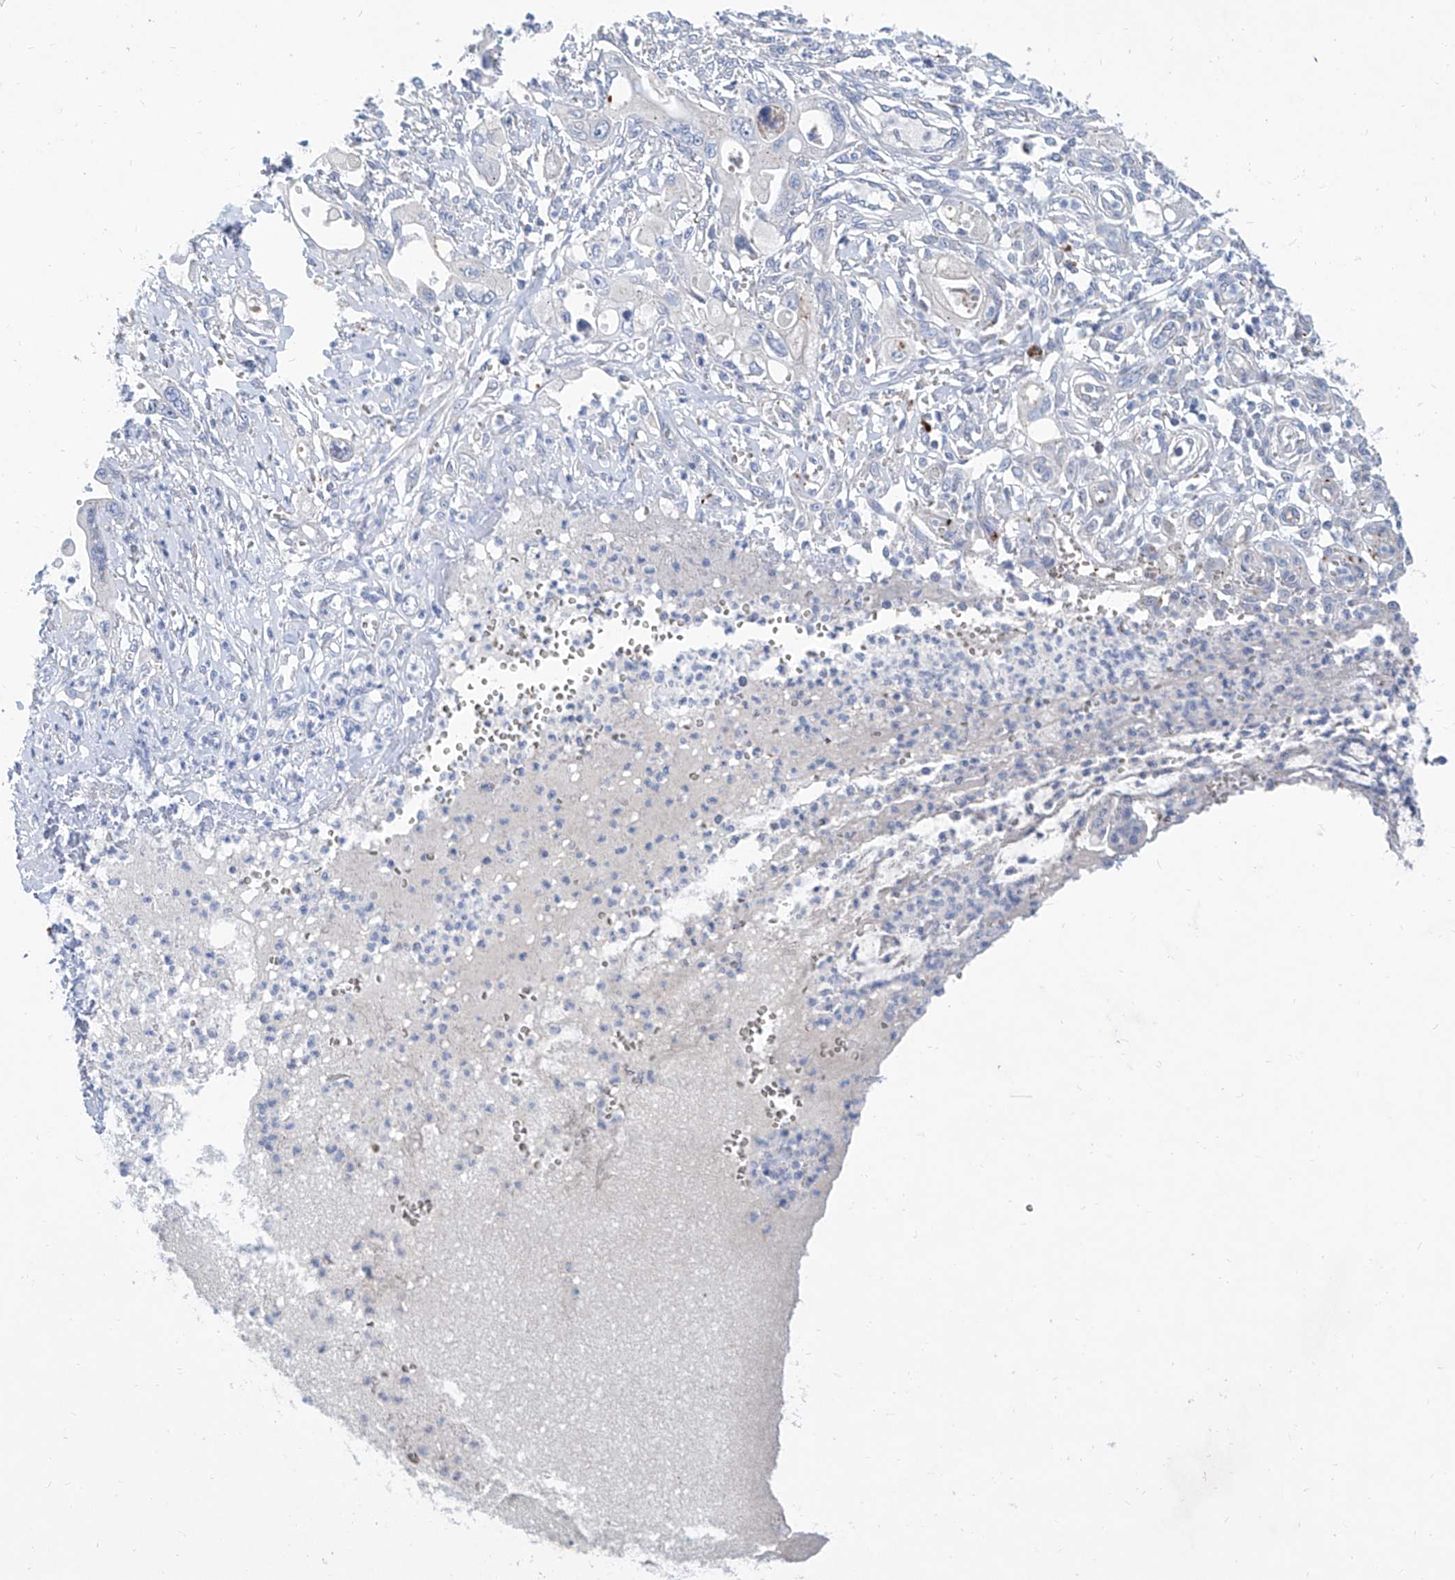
{"staining": {"intensity": "negative", "quantity": "none", "location": "none"}, "tissue": "pancreatic cancer", "cell_type": "Tumor cells", "image_type": "cancer", "snomed": [{"axis": "morphology", "description": "Adenocarcinoma, NOS"}, {"axis": "topography", "description": "Pancreas"}], "caption": "High magnification brightfield microscopy of pancreatic adenocarcinoma stained with DAB (3,3'-diaminobenzidine) (brown) and counterstained with hematoxylin (blue): tumor cells show no significant positivity.", "gene": "FPR2", "patient": {"sex": "male", "age": 68}}